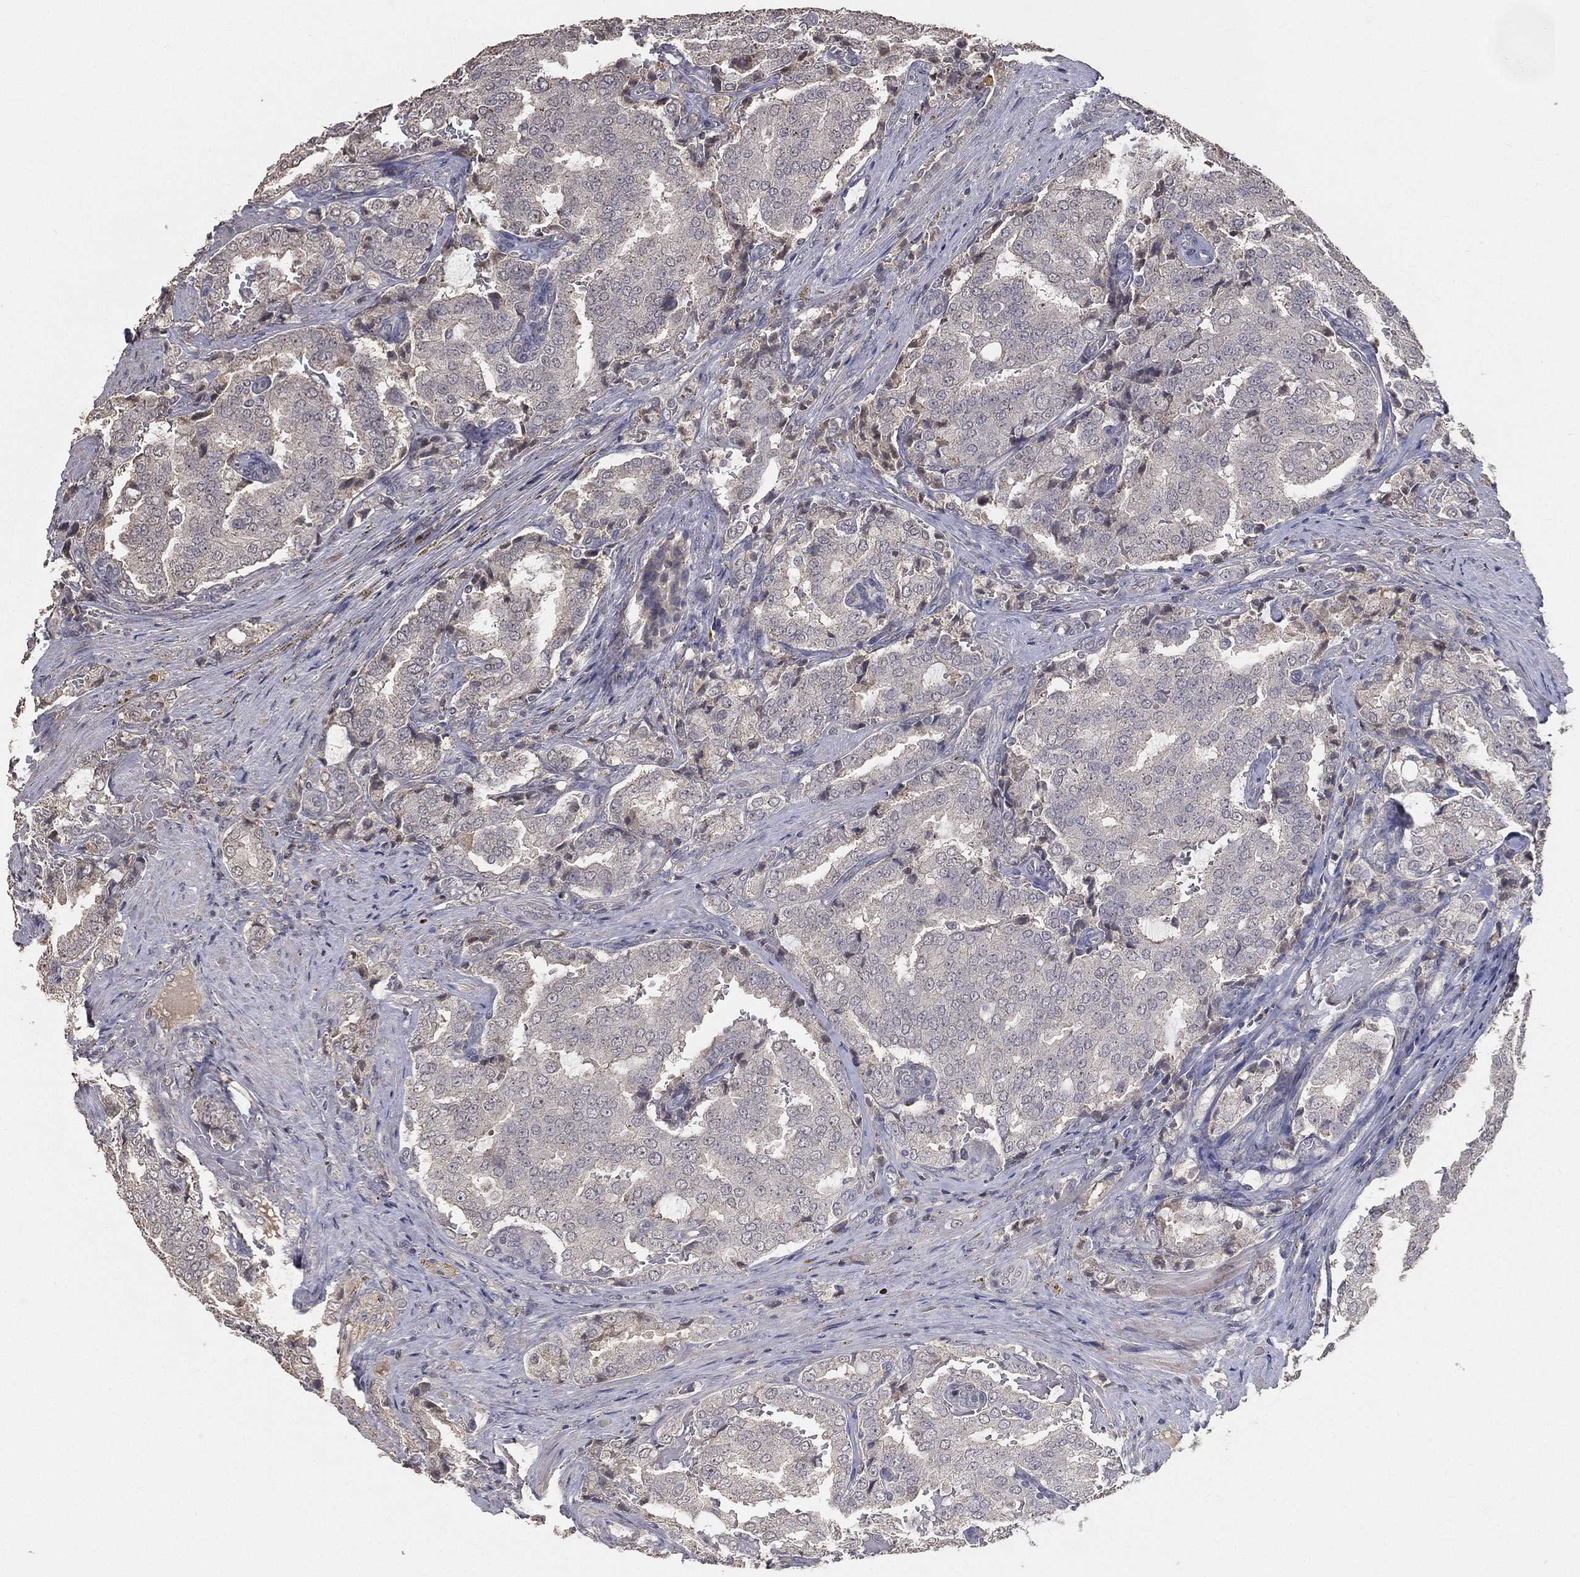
{"staining": {"intensity": "negative", "quantity": "none", "location": "none"}, "tissue": "prostate cancer", "cell_type": "Tumor cells", "image_type": "cancer", "snomed": [{"axis": "morphology", "description": "Adenocarcinoma, NOS"}, {"axis": "topography", "description": "Prostate"}], "caption": "The immunohistochemistry histopathology image has no significant positivity in tumor cells of prostate cancer tissue.", "gene": "SNAP25", "patient": {"sex": "male", "age": 65}}